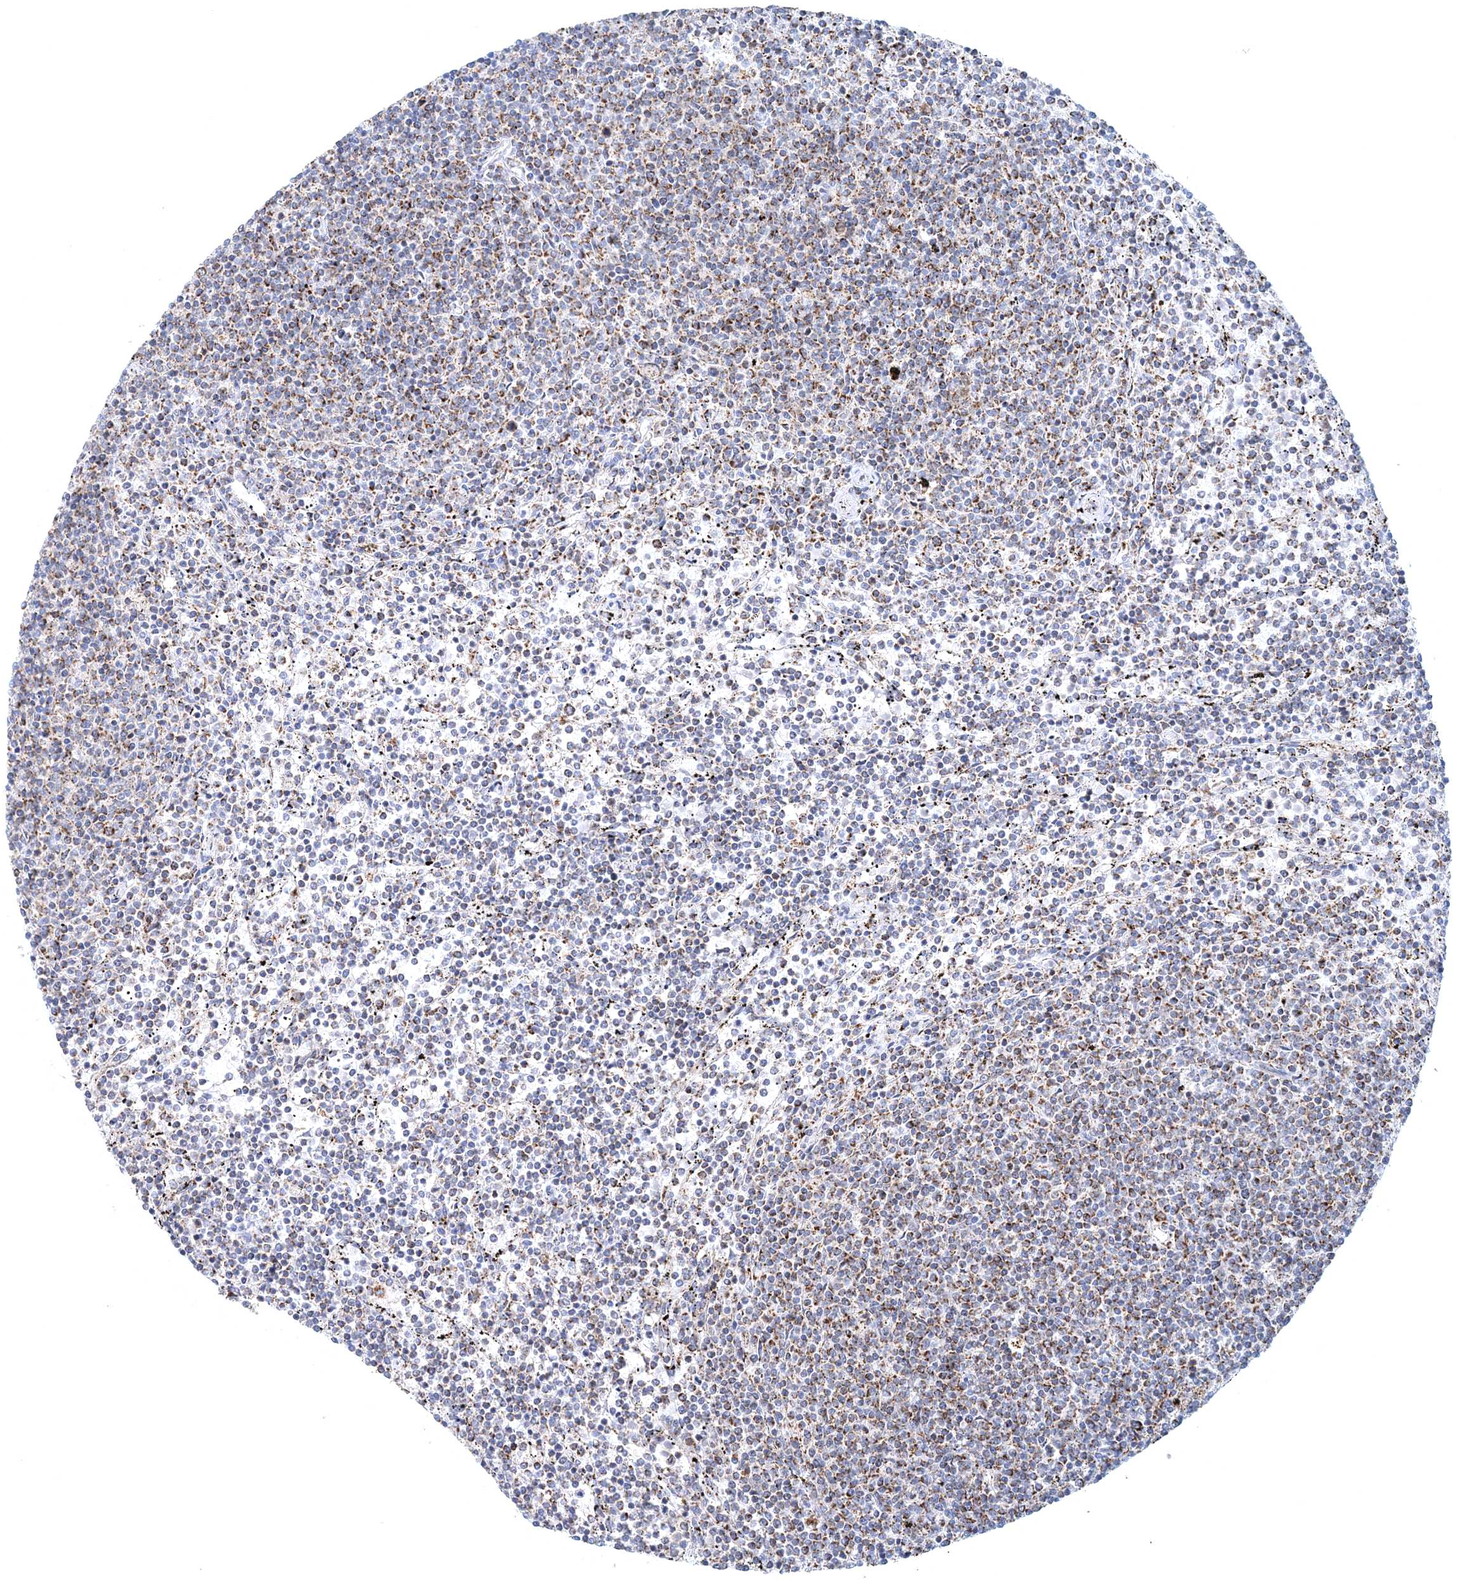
{"staining": {"intensity": "moderate", "quantity": "25%-75%", "location": "cytoplasmic/membranous"}, "tissue": "lymphoma", "cell_type": "Tumor cells", "image_type": "cancer", "snomed": [{"axis": "morphology", "description": "Malignant lymphoma, non-Hodgkin's type, Low grade"}, {"axis": "topography", "description": "Spleen"}], "caption": "Immunohistochemical staining of lymphoma reveals medium levels of moderate cytoplasmic/membranous positivity in approximately 25%-75% of tumor cells.", "gene": "RNF150", "patient": {"sex": "female", "age": 50}}